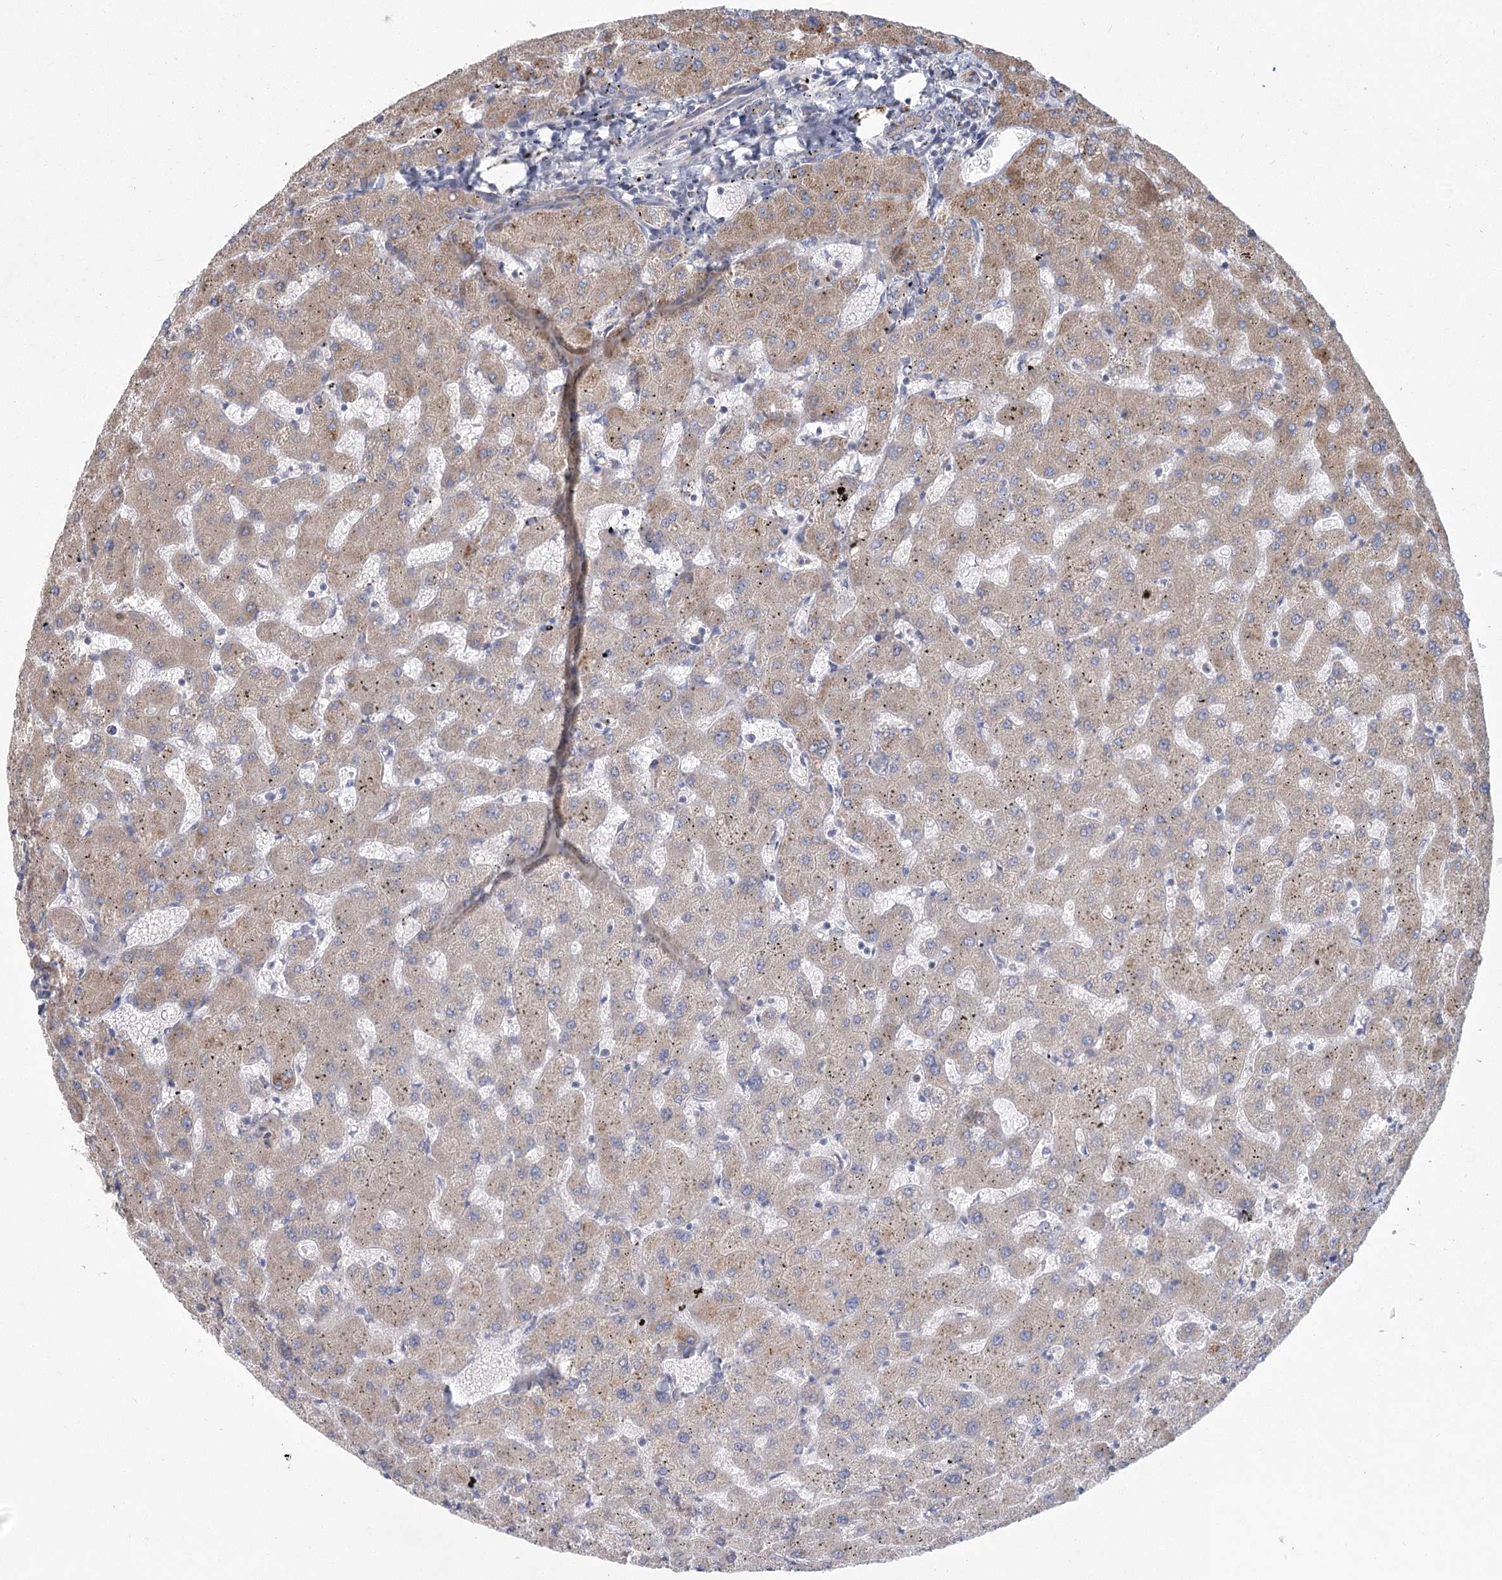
{"staining": {"intensity": "moderate", "quantity": "25%-75%", "location": "cytoplasmic/membranous"}, "tissue": "liver", "cell_type": "Cholangiocytes", "image_type": "normal", "snomed": [{"axis": "morphology", "description": "Normal tissue, NOS"}, {"axis": "topography", "description": "Liver"}], "caption": "The photomicrograph reveals staining of unremarkable liver, revealing moderate cytoplasmic/membranous protein expression (brown color) within cholangiocytes.", "gene": "CNTLN", "patient": {"sex": "female", "age": 63}}